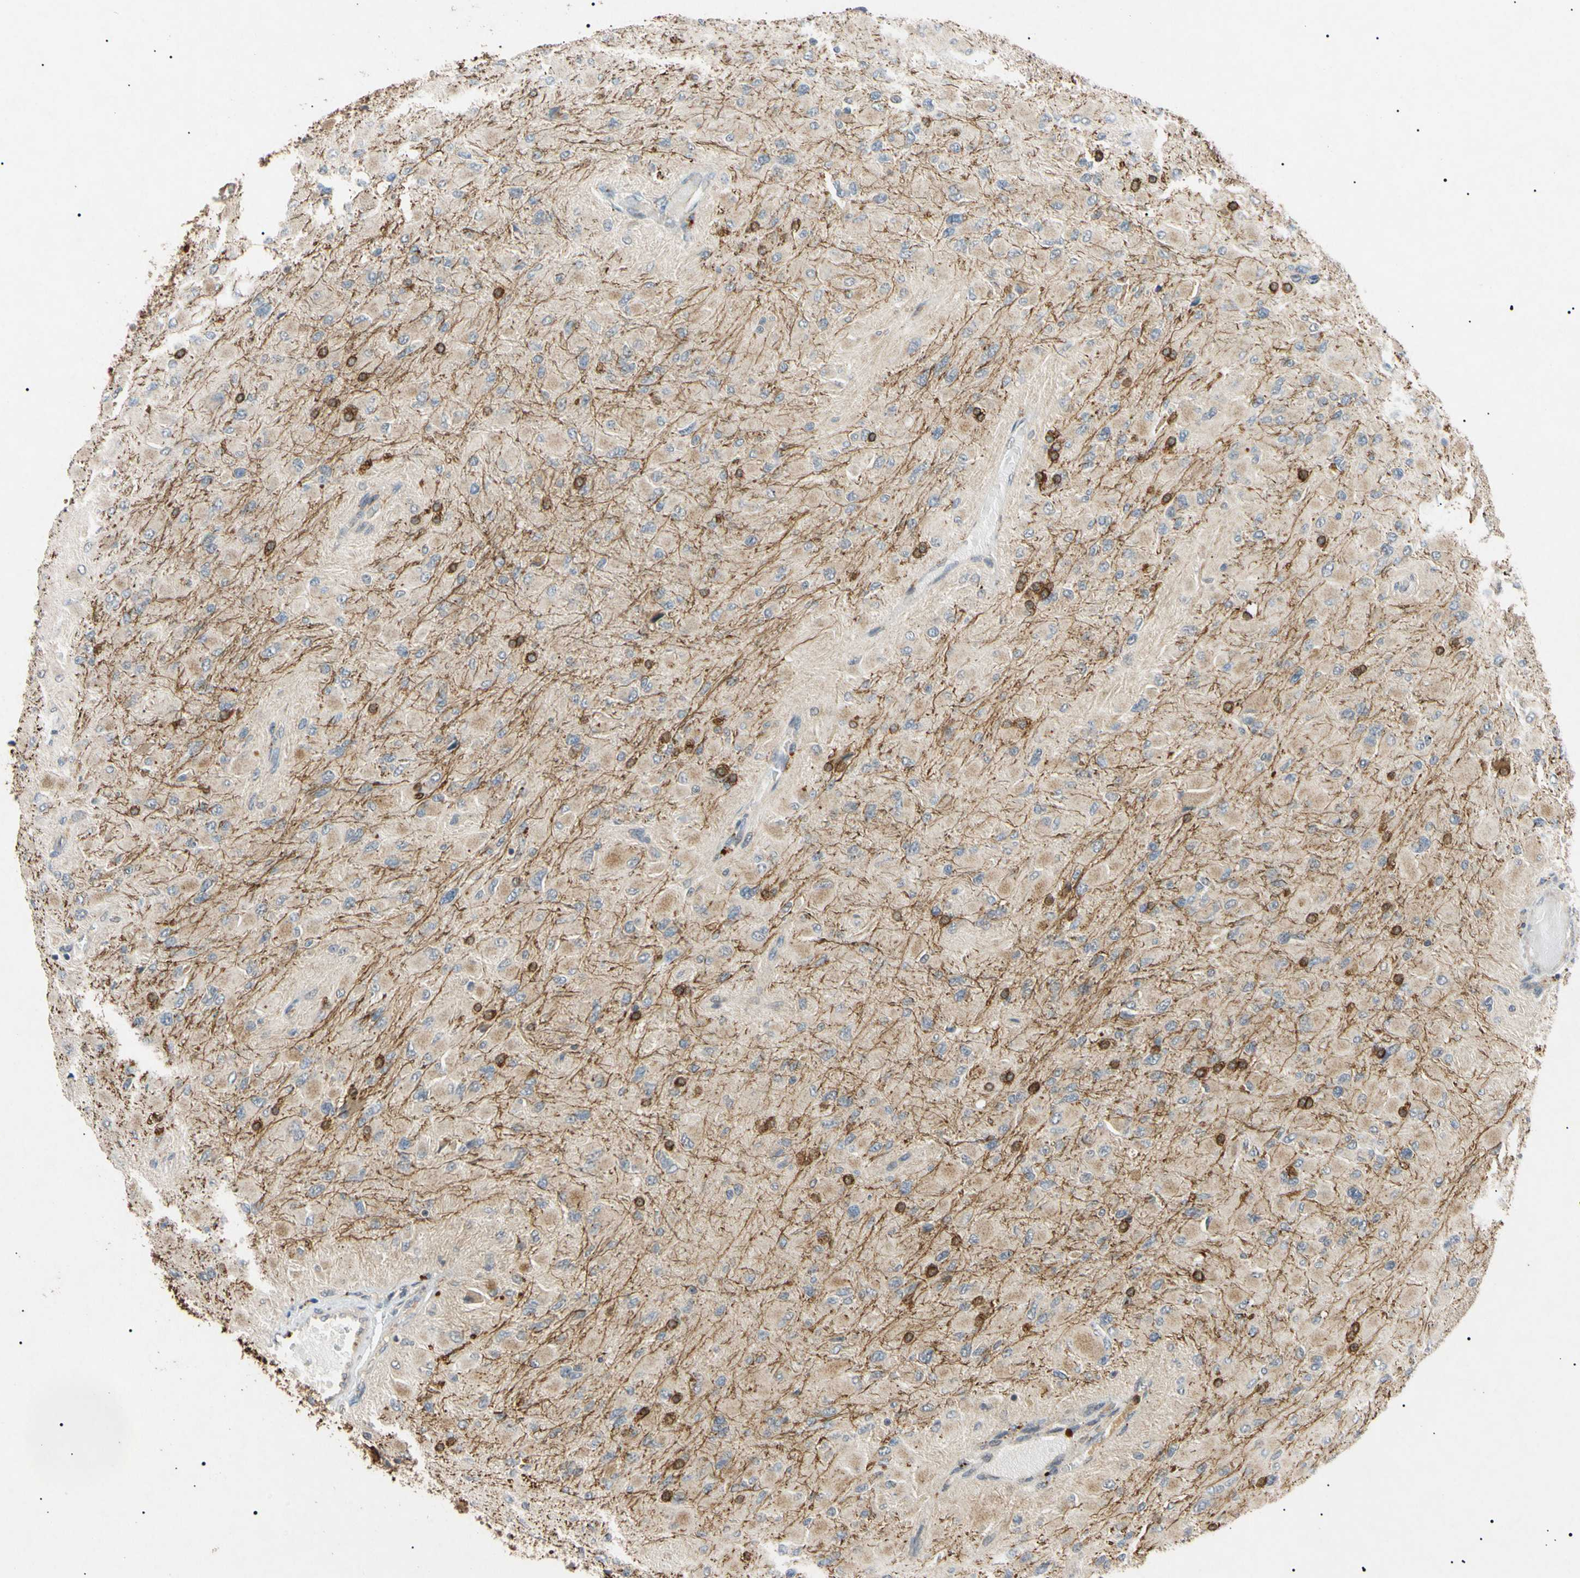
{"staining": {"intensity": "moderate", "quantity": "<25%", "location": "cytoplasmic/membranous,nuclear"}, "tissue": "glioma", "cell_type": "Tumor cells", "image_type": "cancer", "snomed": [{"axis": "morphology", "description": "Glioma, malignant, High grade"}, {"axis": "topography", "description": "Cerebral cortex"}], "caption": "Immunohistochemistry photomicrograph of glioma stained for a protein (brown), which demonstrates low levels of moderate cytoplasmic/membranous and nuclear positivity in about <25% of tumor cells.", "gene": "TUBB4A", "patient": {"sex": "female", "age": 36}}